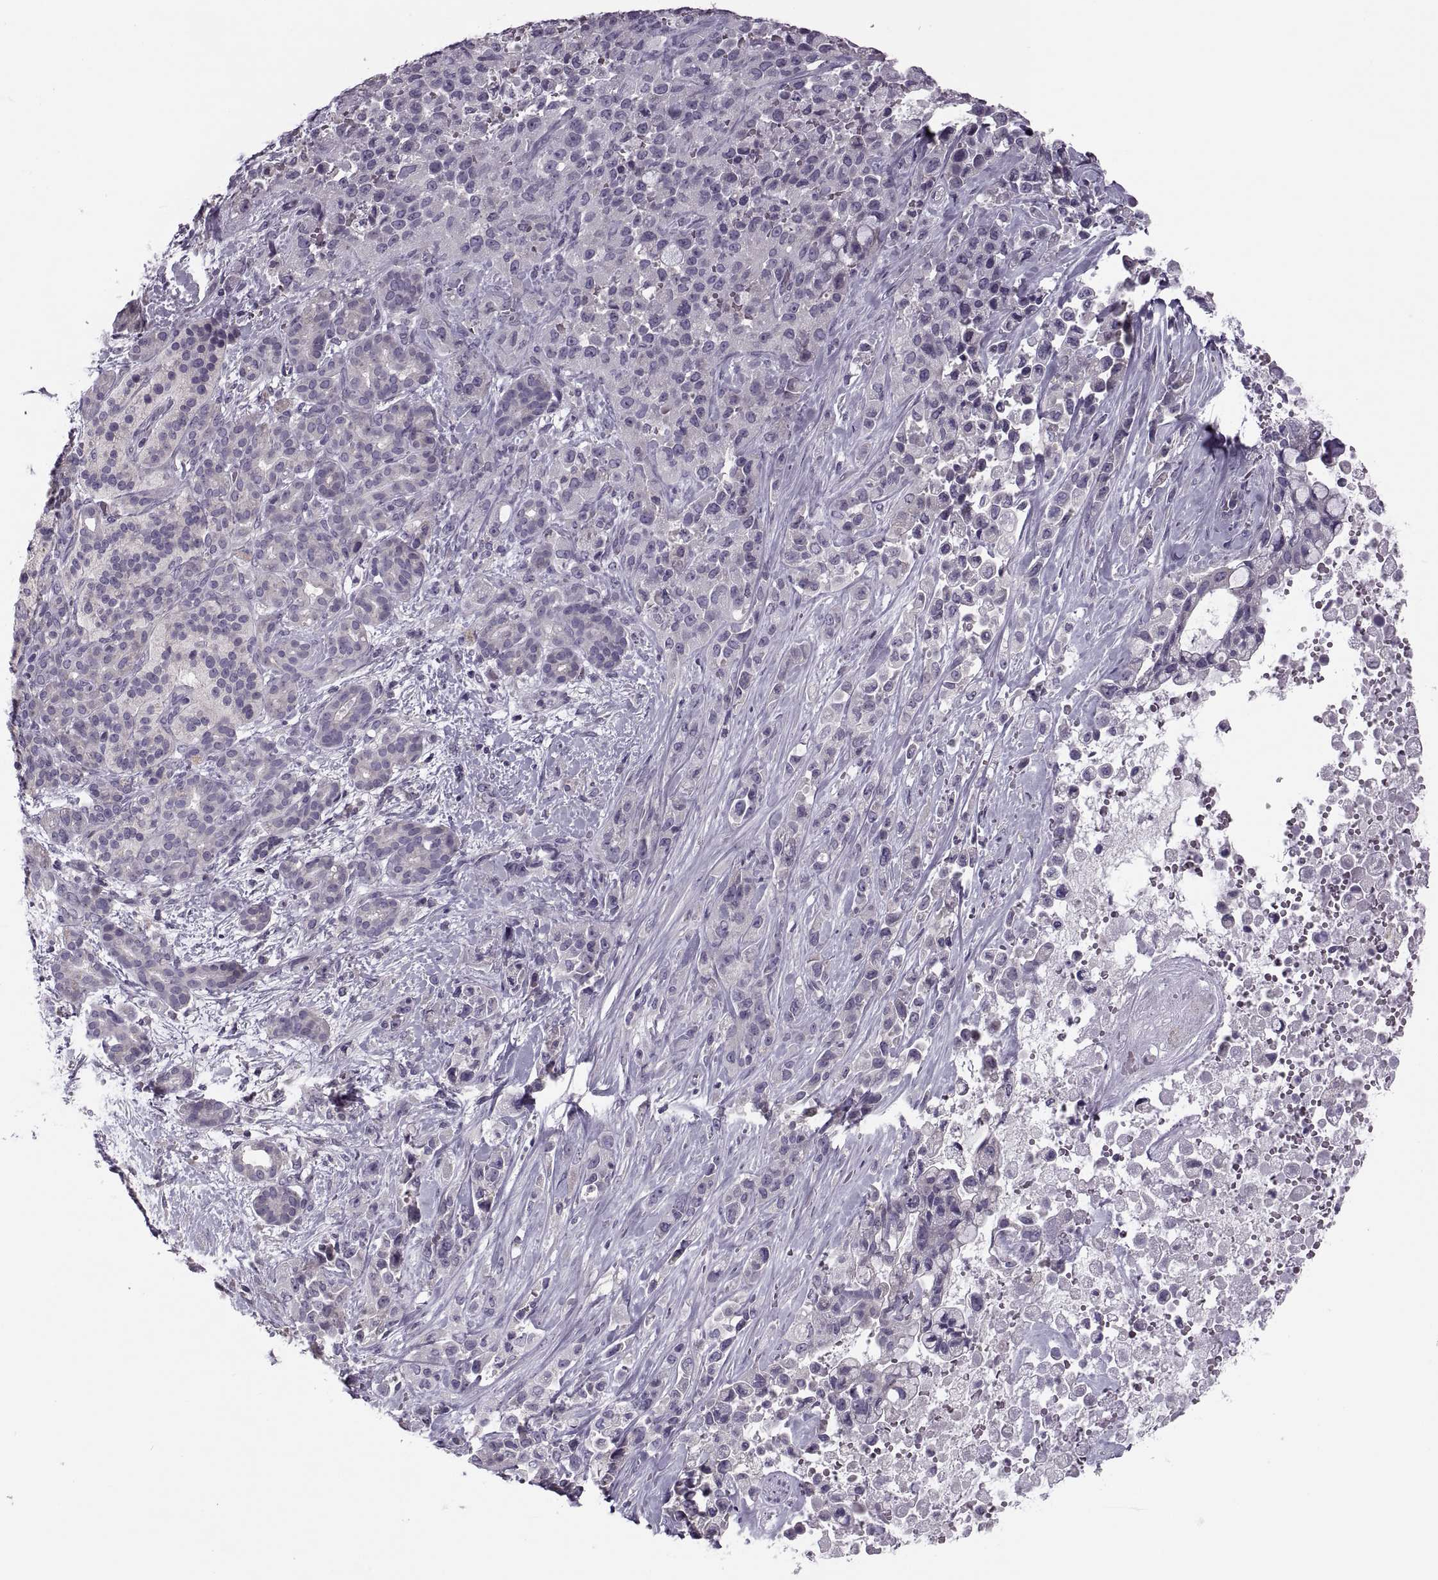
{"staining": {"intensity": "negative", "quantity": "none", "location": "none"}, "tissue": "pancreatic cancer", "cell_type": "Tumor cells", "image_type": "cancer", "snomed": [{"axis": "morphology", "description": "Adenocarcinoma, NOS"}, {"axis": "topography", "description": "Pancreas"}], "caption": "Immunohistochemistry of human pancreatic cancer (adenocarcinoma) exhibits no expression in tumor cells.", "gene": "PRSS54", "patient": {"sex": "male", "age": 44}}